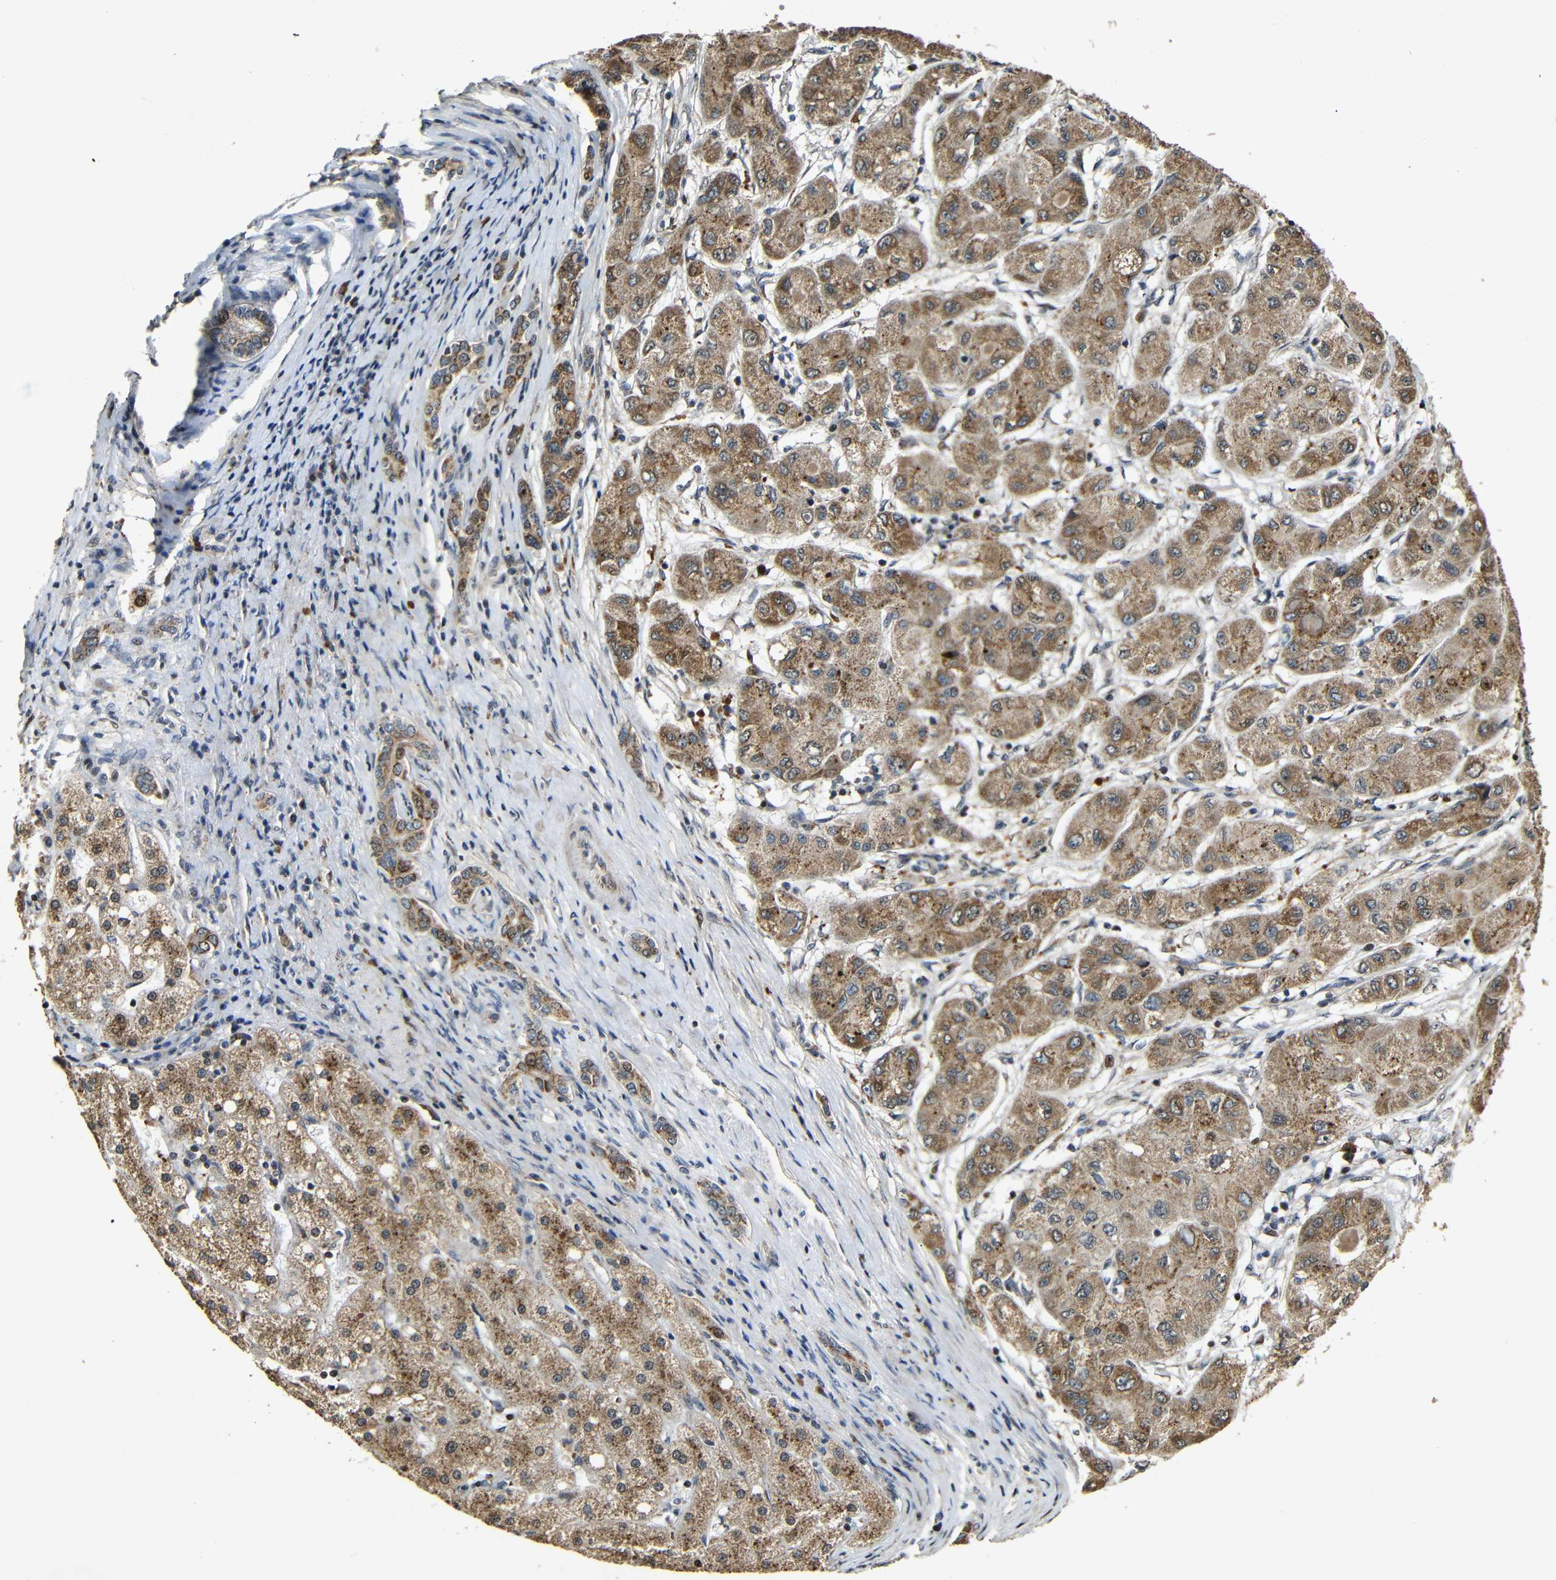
{"staining": {"intensity": "moderate", "quantity": ">75%", "location": "cytoplasmic/membranous"}, "tissue": "liver cancer", "cell_type": "Tumor cells", "image_type": "cancer", "snomed": [{"axis": "morphology", "description": "Carcinoma, Hepatocellular, NOS"}, {"axis": "topography", "description": "Liver"}], "caption": "Liver cancer (hepatocellular carcinoma) stained with DAB (3,3'-diaminobenzidine) immunohistochemistry (IHC) shows medium levels of moderate cytoplasmic/membranous expression in about >75% of tumor cells.", "gene": "KAZALD1", "patient": {"sex": "male", "age": 80}}